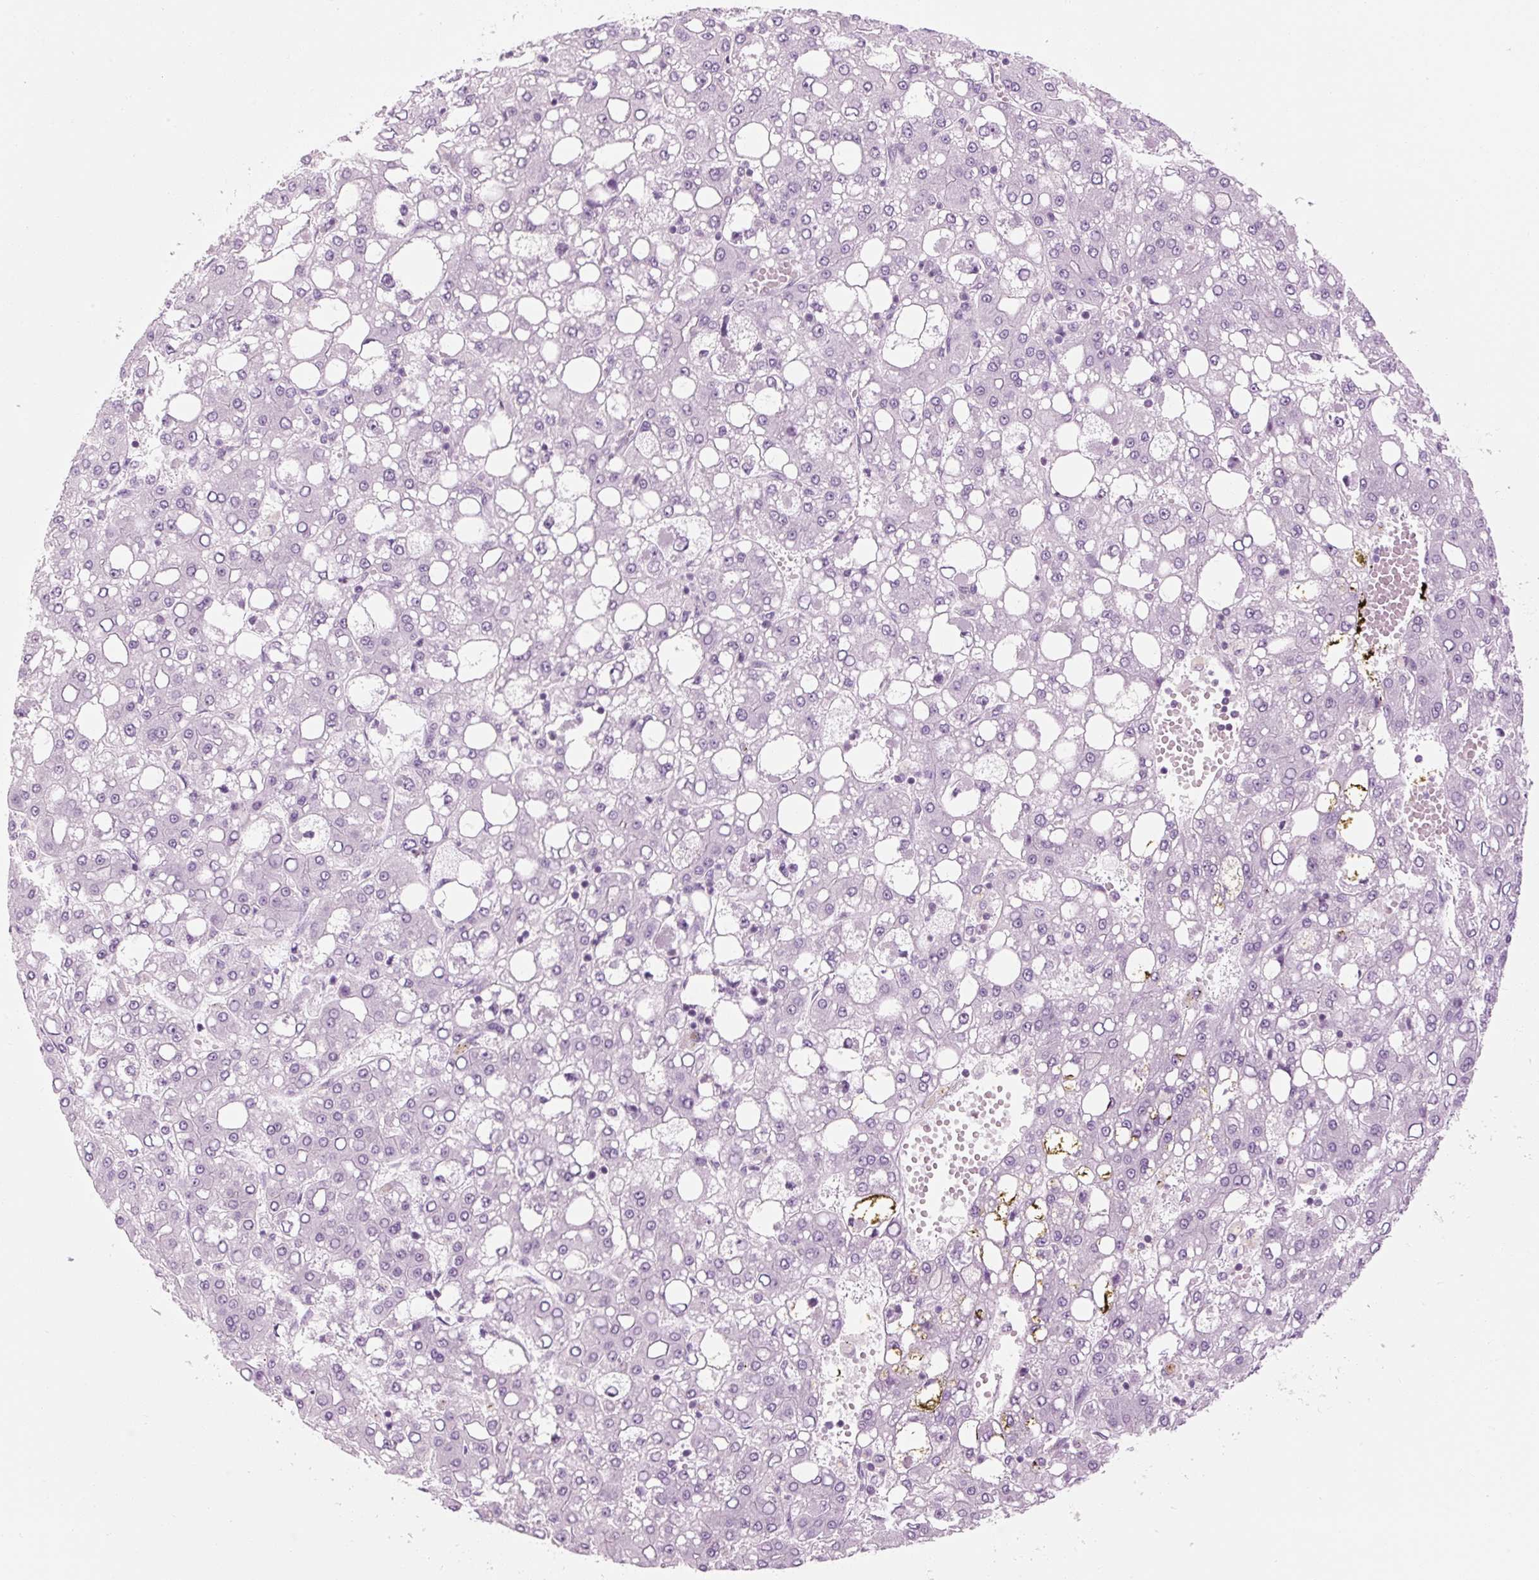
{"staining": {"intensity": "negative", "quantity": "none", "location": "none"}, "tissue": "liver cancer", "cell_type": "Tumor cells", "image_type": "cancer", "snomed": [{"axis": "morphology", "description": "Carcinoma, Hepatocellular, NOS"}, {"axis": "topography", "description": "Liver"}], "caption": "DAB immunohistochemical staining of human liver cancer exhibits no significant expression in tumor cells. The staining is performed using DAB brown chromogen with nuclei counter-stained in using hematoxylin.", "gene": "TIGD2", "patient": {"sex": "male", "age": 65}}